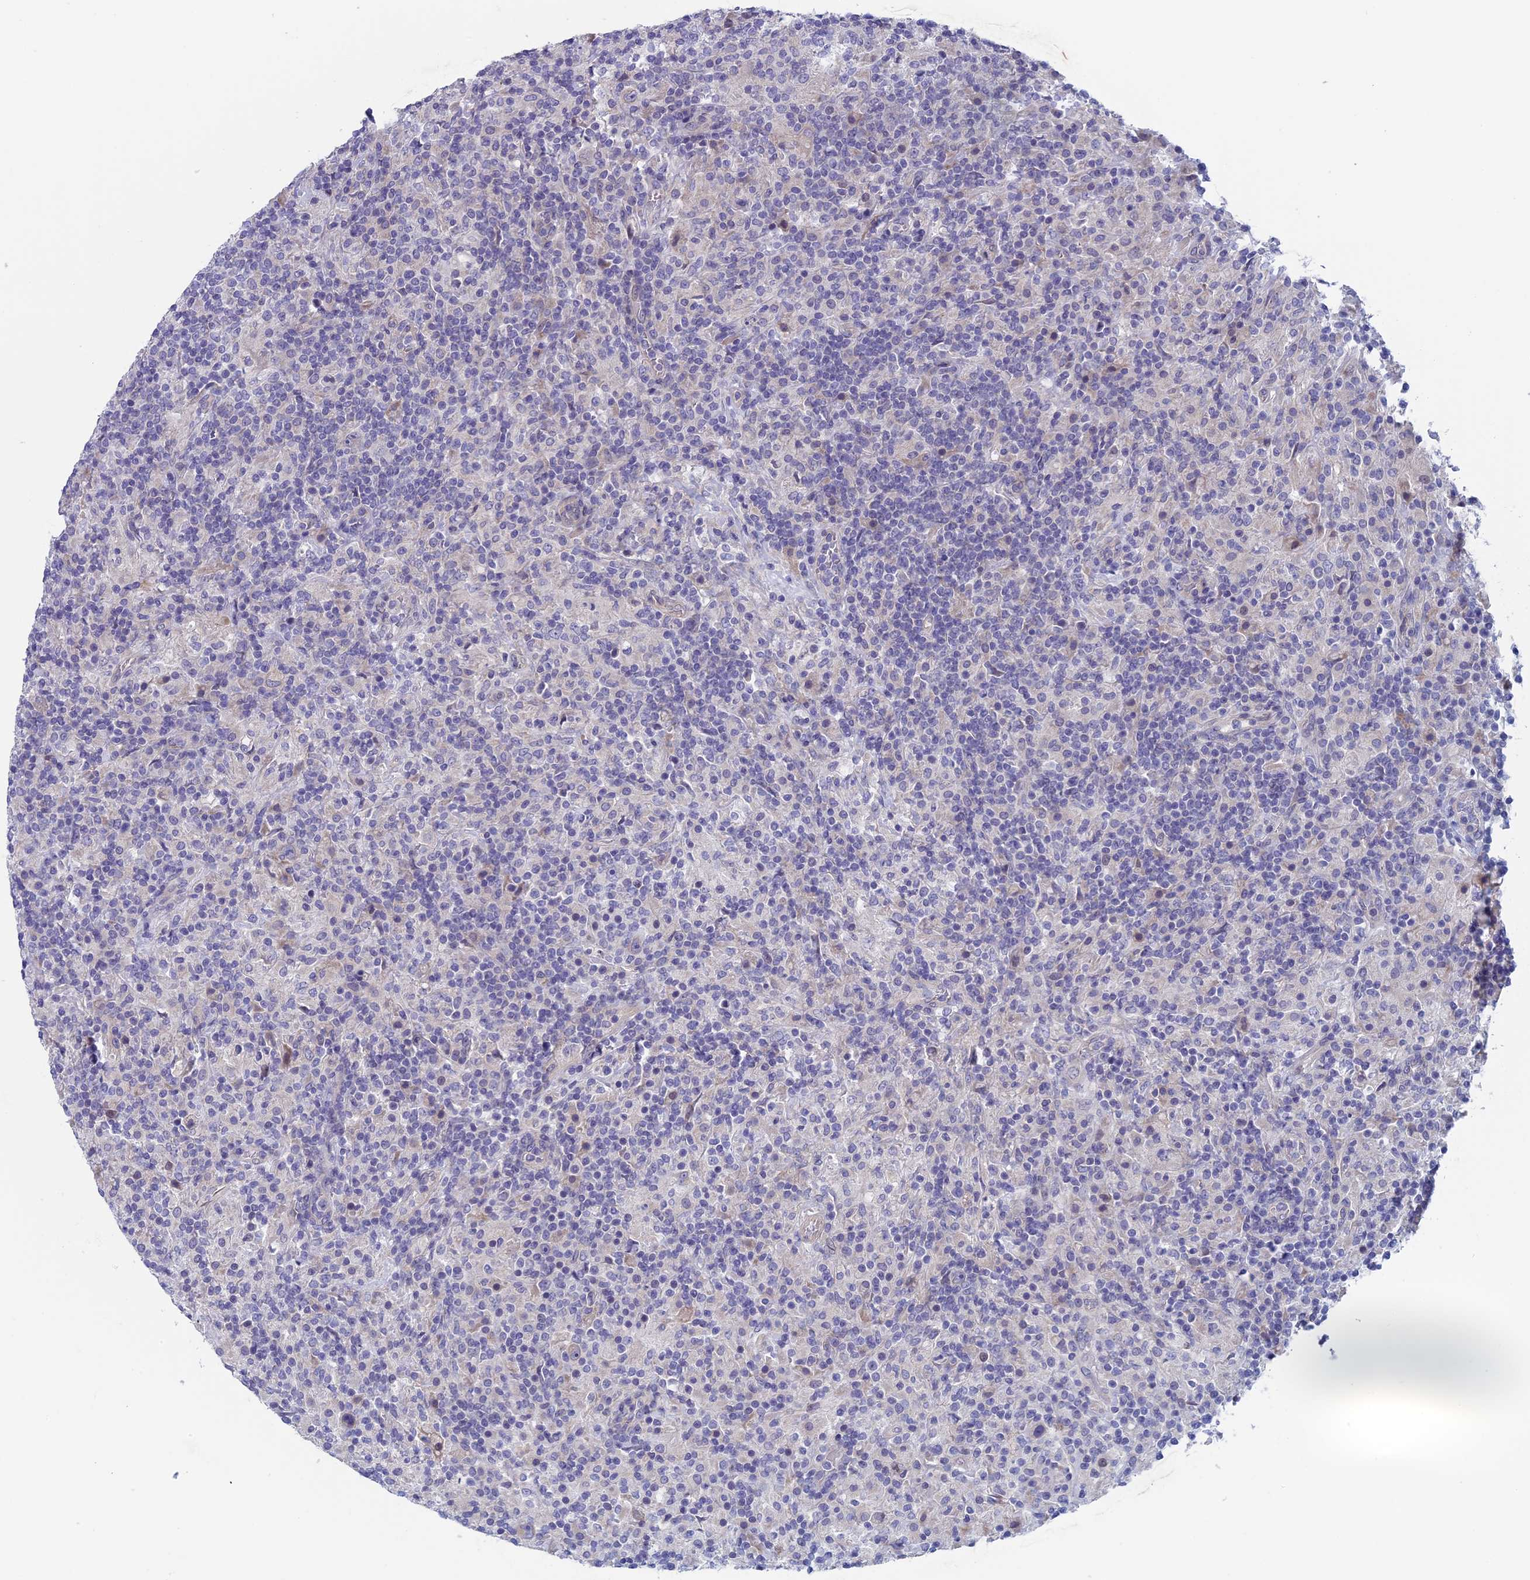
{"staining": {"intensity": "negative", "quantity": "none", "location": "none"}, "tissue": "lymphoma", "cell_type": "Tumor cells", "image_type": "cancer", "snomed": [{"axis": "morphology", "description": "Hodgkin's disease, NOS"}, {"axis": "topography", "description": "Lymph node"}], "caption": "This is a histopathology image of IHC staining of lymphoma, which shows no expression in tumor cells.", "gene": "CNOT6L", "patient": {"sex": "male", "age": 70}}